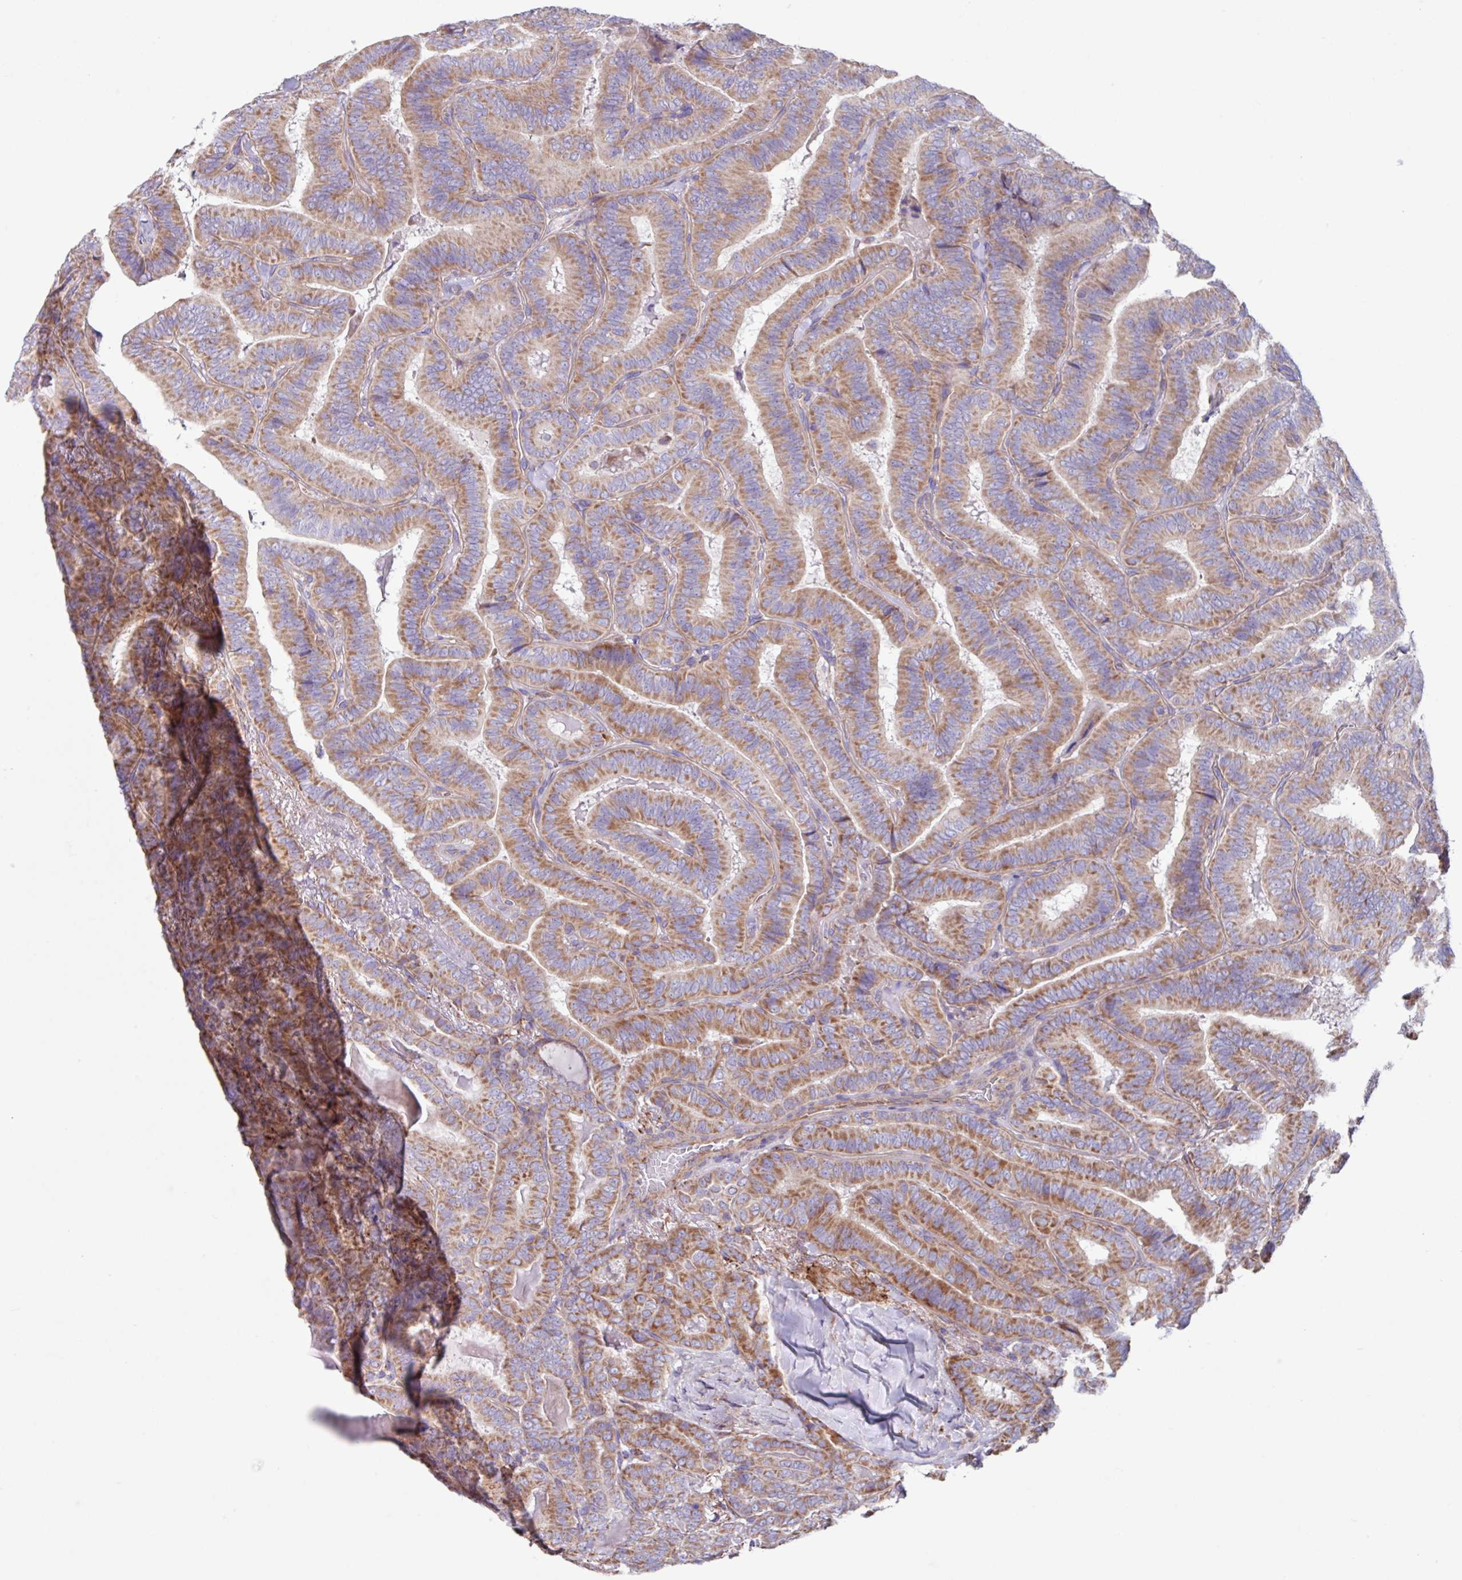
{"staining": {"intensity": "moderate", "quantity": ">75%", "location": "cytoplasmic/membranous"}, "tissue": "thyroid cancer", "cell_type": "Tumor cells", "image_type": "cancer", "snomed": [{"axis": "morphology", "description": "Papillary adenocarcinoma, NOS"}, {"axis": "topography", "description": "Thyroid gland"}], "caption": "Human thyroid cancer stained with a protein marker displays moderate staining in tumor cells.", "gene": "OTULIN", "patient": {"sex": "male", "age": 61}}